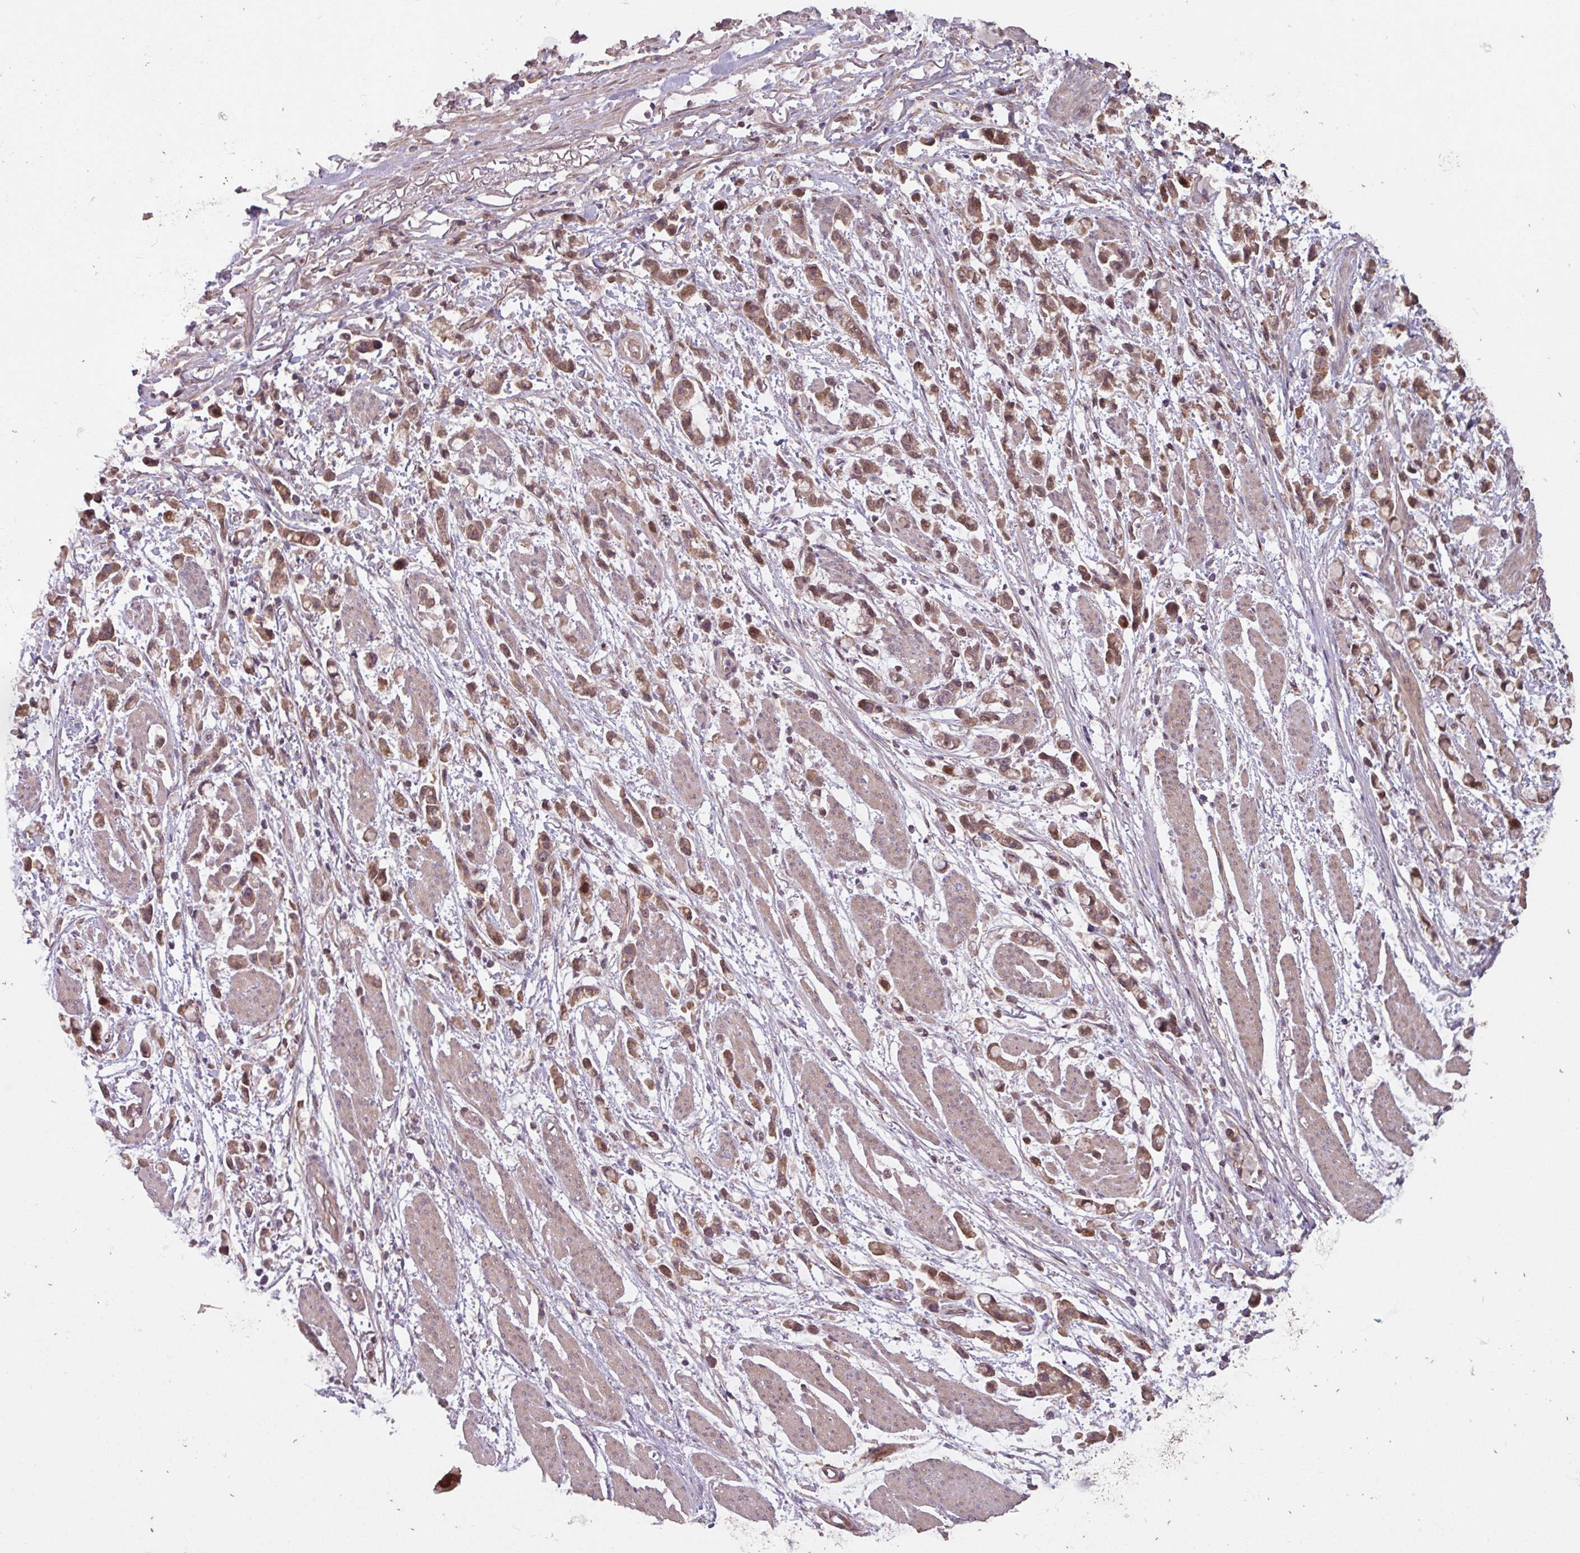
{"staining": {"intensity": "moderate", "quantity": ">75%", "location": "cytoplasmic/membranous,nuclear"}, "tissue": "stomach cancer", "cell_type": "Tumor cells", "image_type": "cancer", "snomed": [{"axis": "morphology", "description": "Adenocarcinoma, NOS"}, {"axis": "topography", "description": "Stomach"}], "caption": "Stomach cancer was stained to show a protein in brown. There is medium levels of moderate cytoplasmic/membranous and nuclear positivity in approximately >75% of tumor cells.", "gene": "TMEM88", "patient": {"sex": "female", "age": 81}}